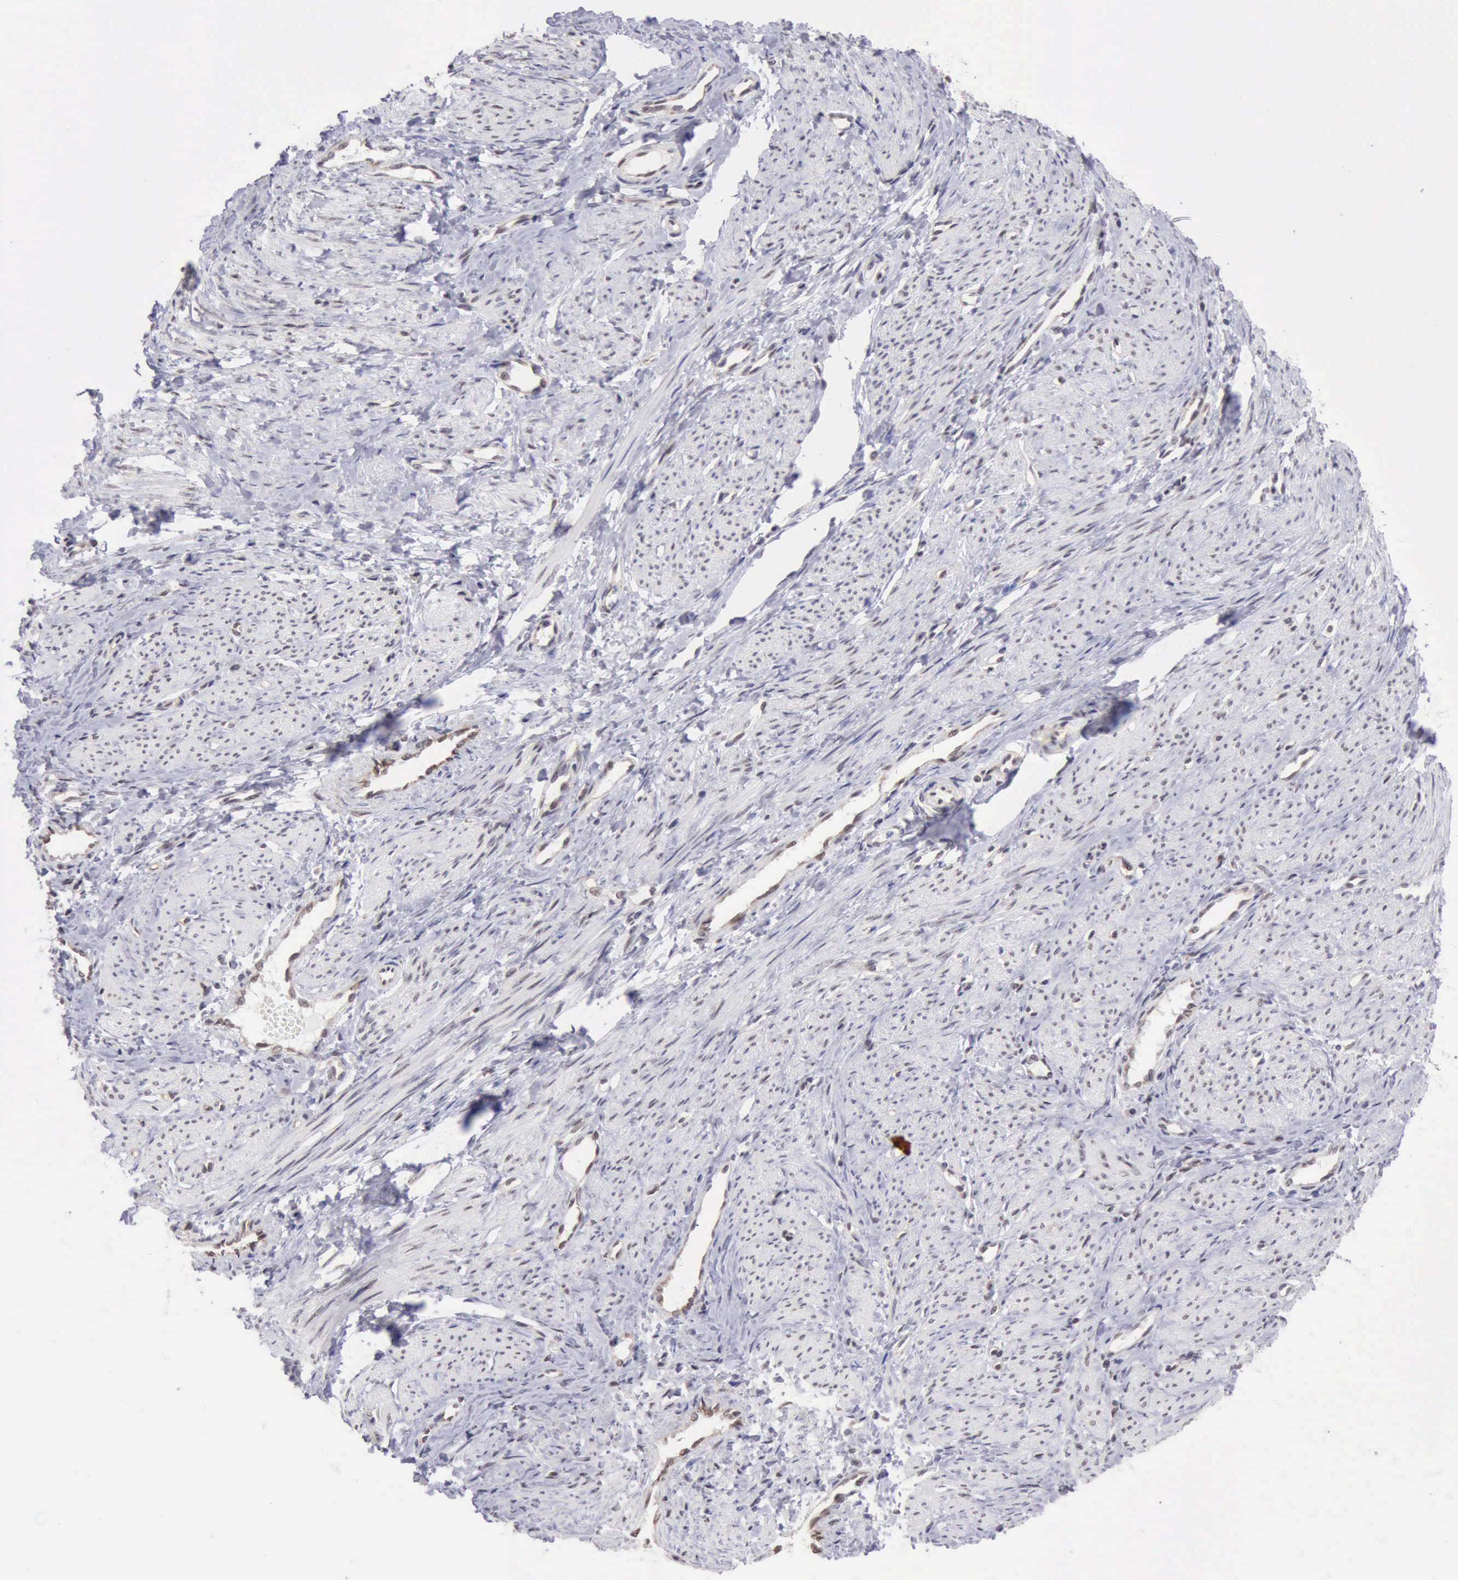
{"staining": {"intensity": "weak", "quantity": "<25%", "location": "nuclear"}, "tissue": "smooth muscle", "cell_type": "Smooth muscle cells", "image_type": "normal", "snomed": [{"axis": "morphology", "description": "Normal tissue, NOS"}, {"axis": "topography", "description": "Smooth muscle"}, {"axis": "topography", "description": "Uterus"}], "caption": "A high-resolution image shows immunohistochemistry (IHC) staining of benign smooth muscle, which demonstrates no significant staining in smooth muscle cells.", "gene": "ERCC4", "patient": {"sex": "female", "age": 39}}